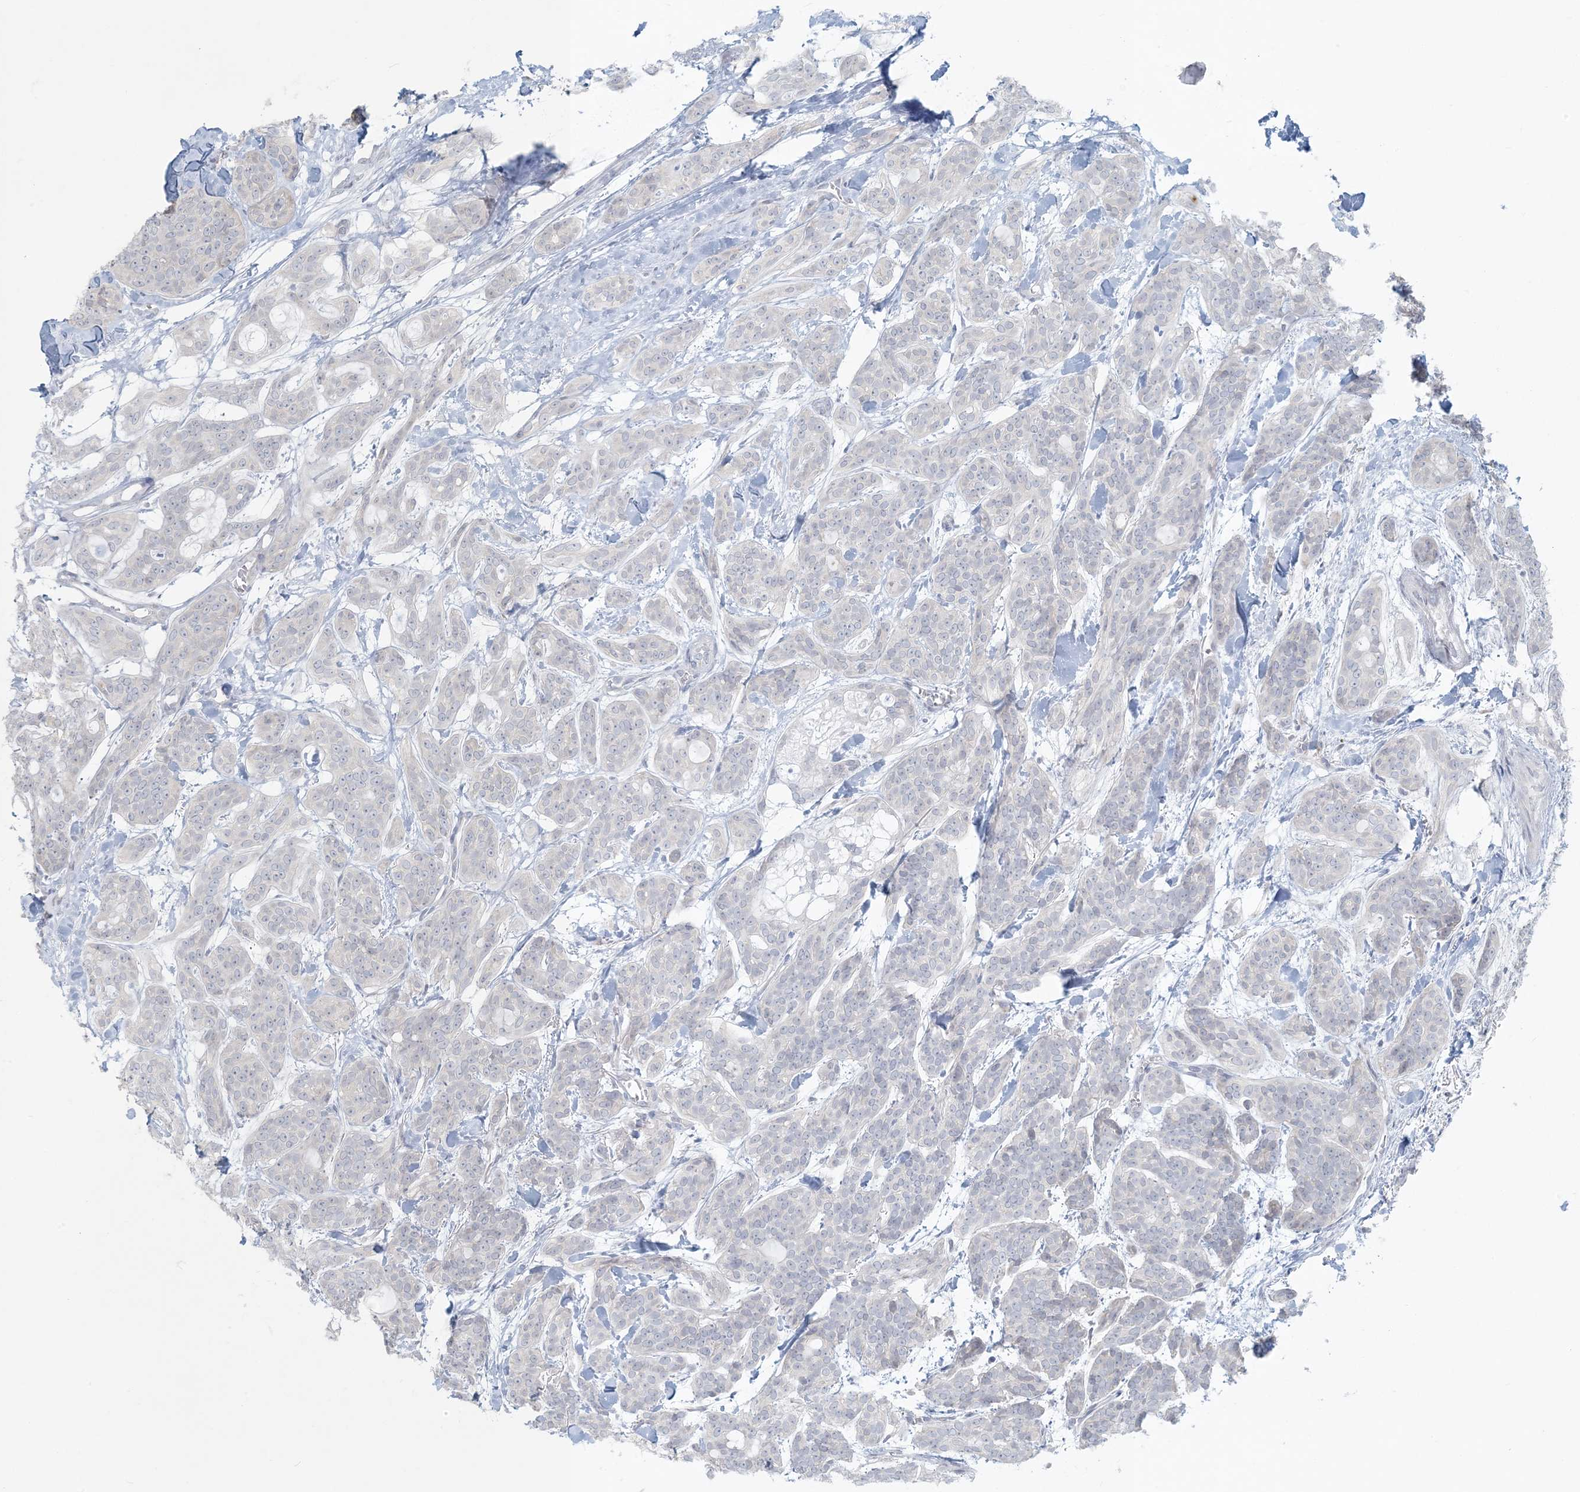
{"staining": {"intensity": "negative", "quantity": "none", "location": "none"}, "tissue": "head and neck cancer", "cell_type": "Tumor cells", "image_type": "cancer", "snomed": [{"axis": "morphology", "description": "Adenocarcinoma, NOS"}, {"axis": "topography", "description": "Head-Neck"}], "caption": "The image demonstrates no significant positivity in tumor cells of adenocarcinoma (head and neck). (DAB IHC, high magnification).", "gene": "CTDNEP1", "patient": {"sex": "male", "age": 66}}